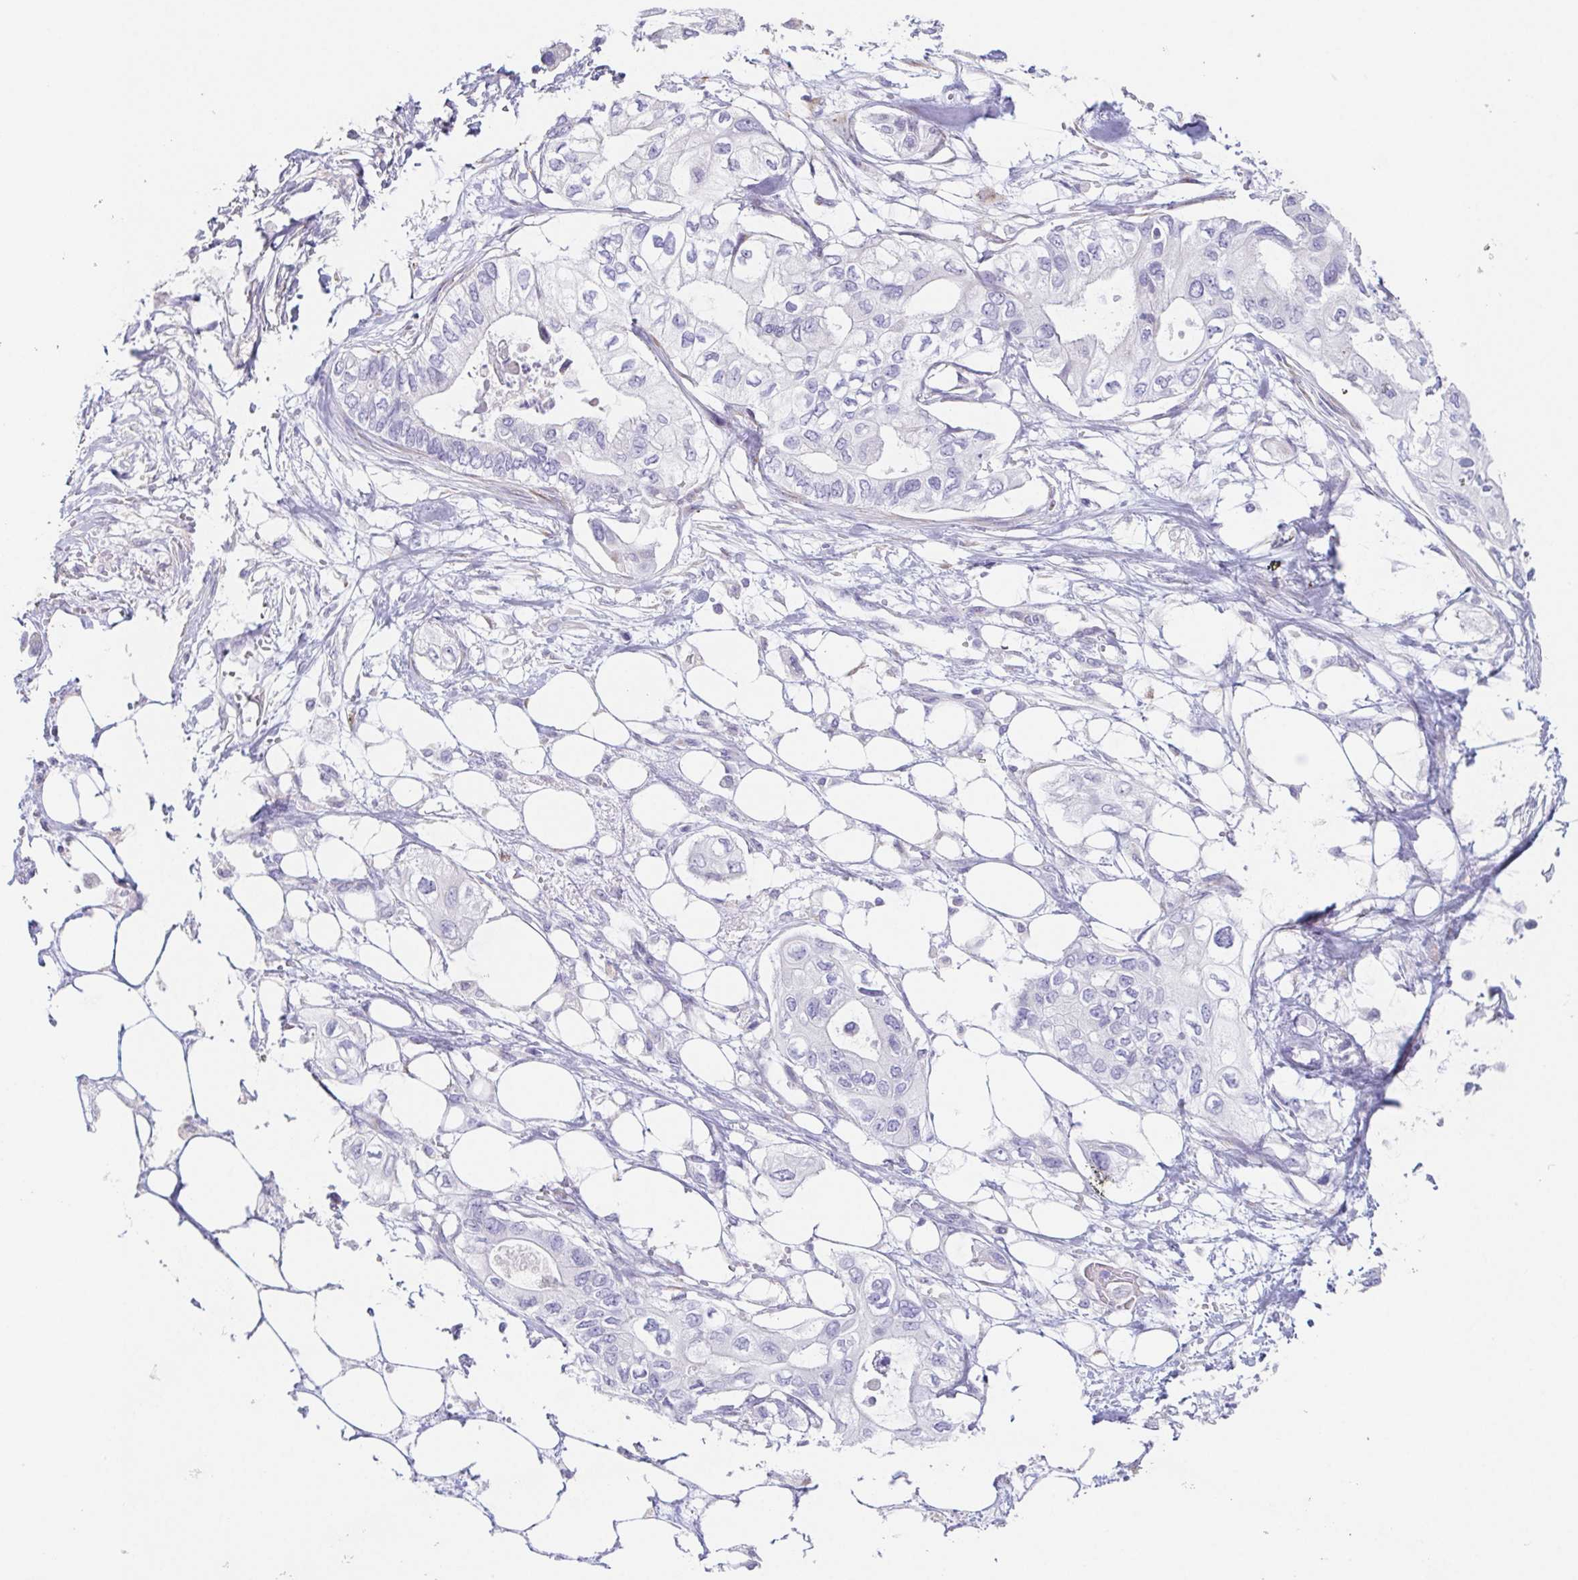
{"staining": {"intensity": "negative", "quantity": "none", "location": "none"}, "tissue": "pancreatic cancer", "cell_type": "Tumor cells", "image_type": "cancer", "snomed": [{"axis": "morphology", "description": "Adenocarcinoma, NOS"}, {"axis": "topography", "description": "Pancreas"}], "caption": "This is an immunohistochemistry micrograph of adenocarcinoma (pancreatic). There is no positivity in tumor cells.", "gene": "HDGFL1", "patient": {"sex": "female", "age": 63}}